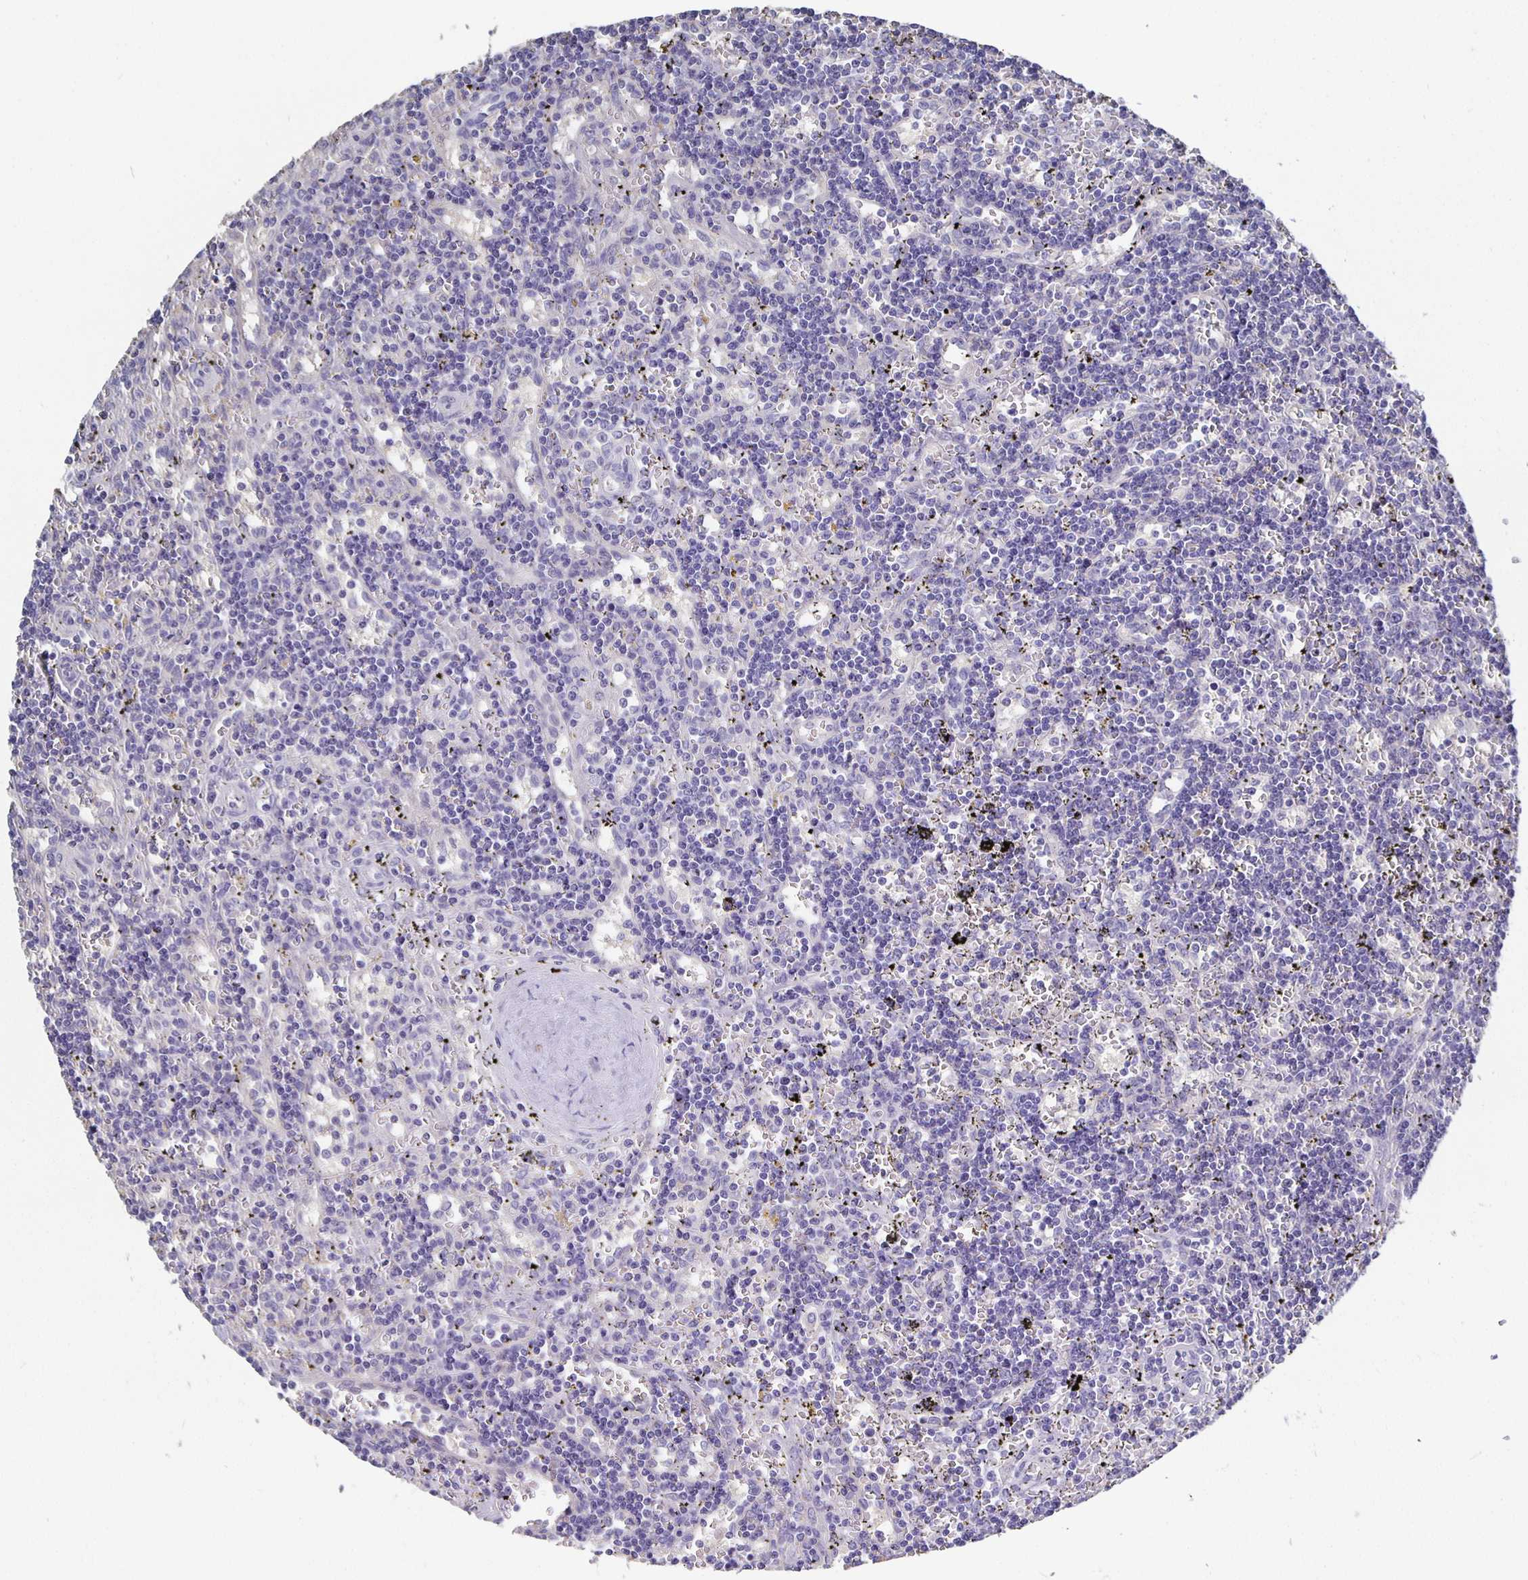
{"staining": {"intensity": "negative", "quantity": "none", "location": "none"}, "tissue": "lymphoma", "cell_type": "Tumor cells", "image_type": "cancer", "snomed": [{"axis": "morphology", "description": "Malignant lymphoma, non-Hodgkin's type, Low grade"}, {"axis": "topography", "description": "Spleen"}], "caption": "DAB (3,3'-diaminobenzidine) immunohistochemical staining of lymphoma demonstrates no significant positivity in tumor cells.", "gene": "CFAP74", "patient": {"sex": "male", "age": 60}}